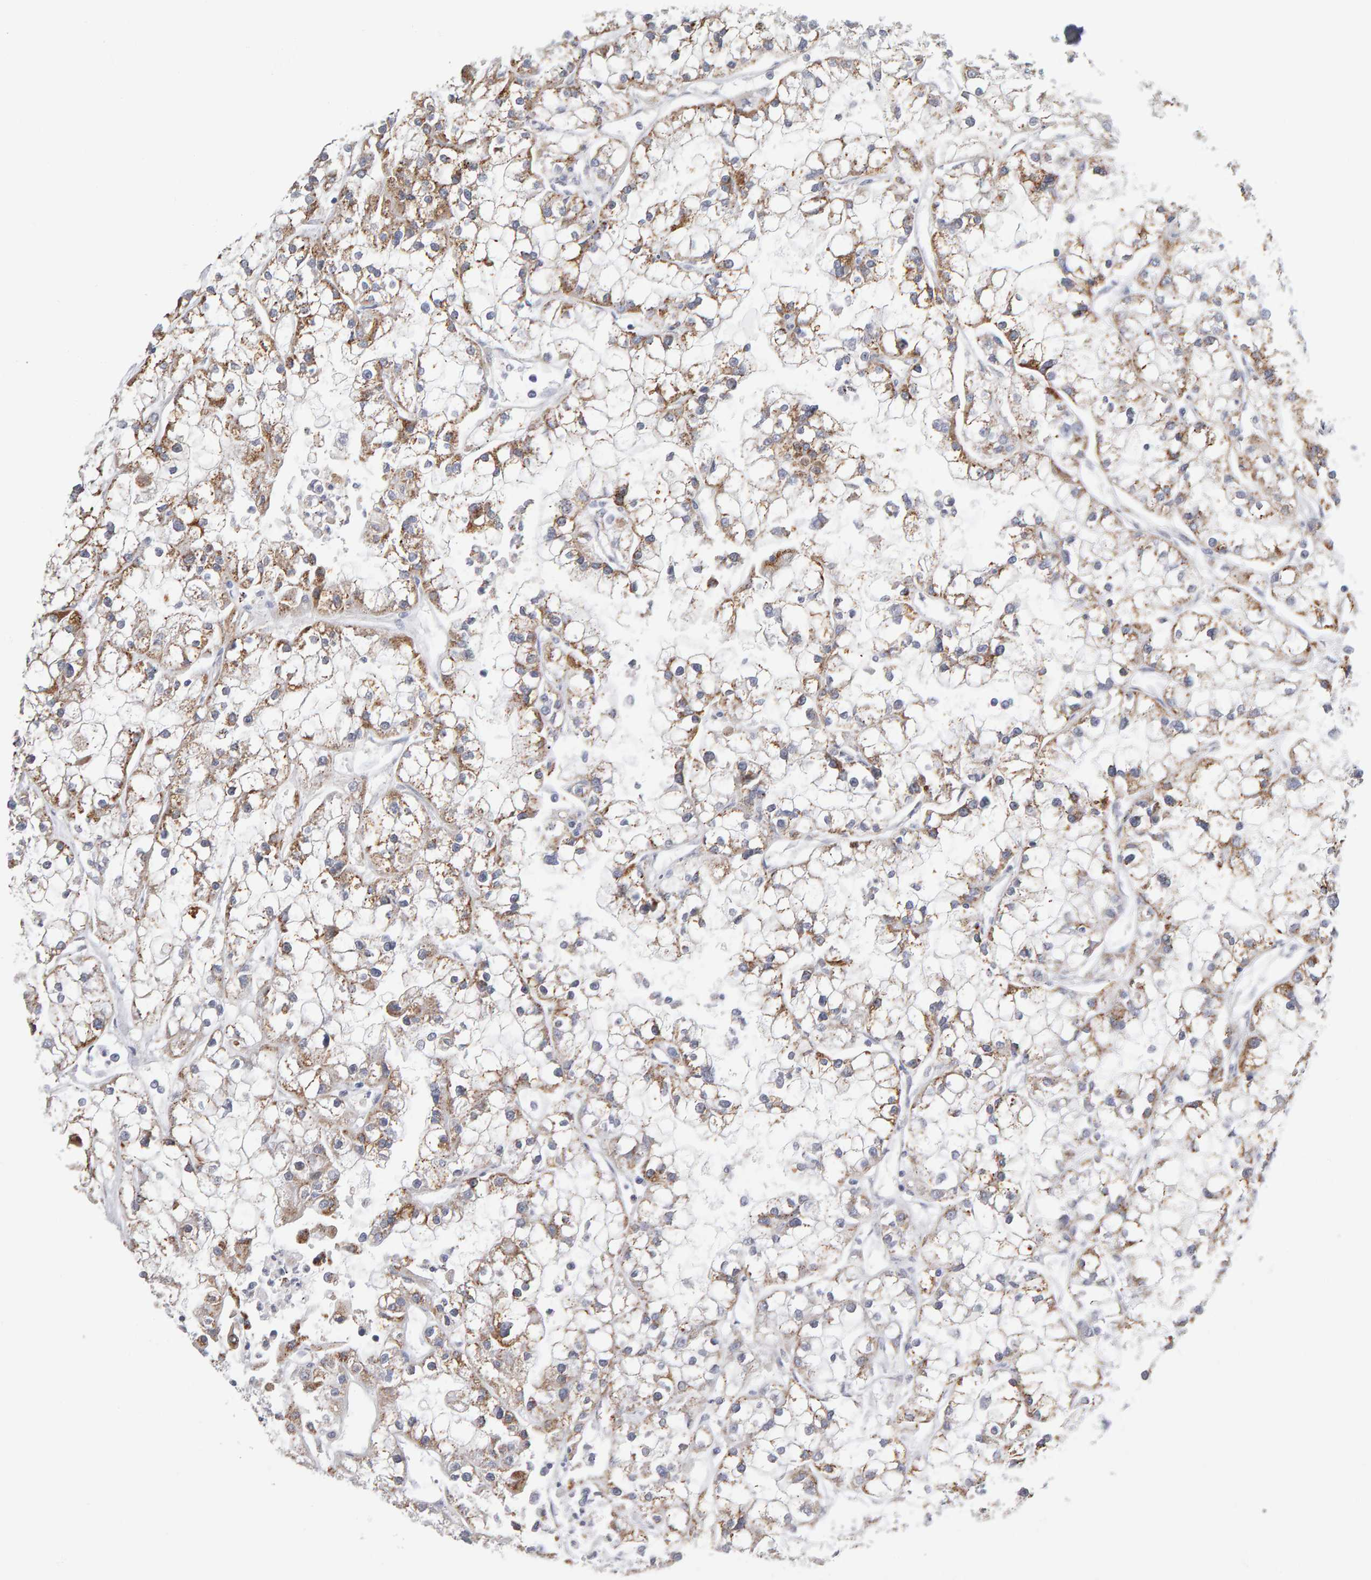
{"staining": {"intensity": "moderate", "quantity": "25%-75%", "location": "cytoplasmic/membranous"}, "tissue": "renal cancer", "cell_type": "Tumor cells", "image_type": "cancer", "snomed": [{"axis": "morphology", "description": "Adenocarcinoma, NOS"}, {"axis": "topography", "description": "Kidney"}], "caption": "This histopathology image exhibits renal cancer stained with IHC to label a protein in brown. The cytoplasmic/membranous of tumor cells show moderate positivity for the protein. Nuclei are counter-stained blue.", "gene": "CTH", "patient": {"sex": "female", "age": 52}}